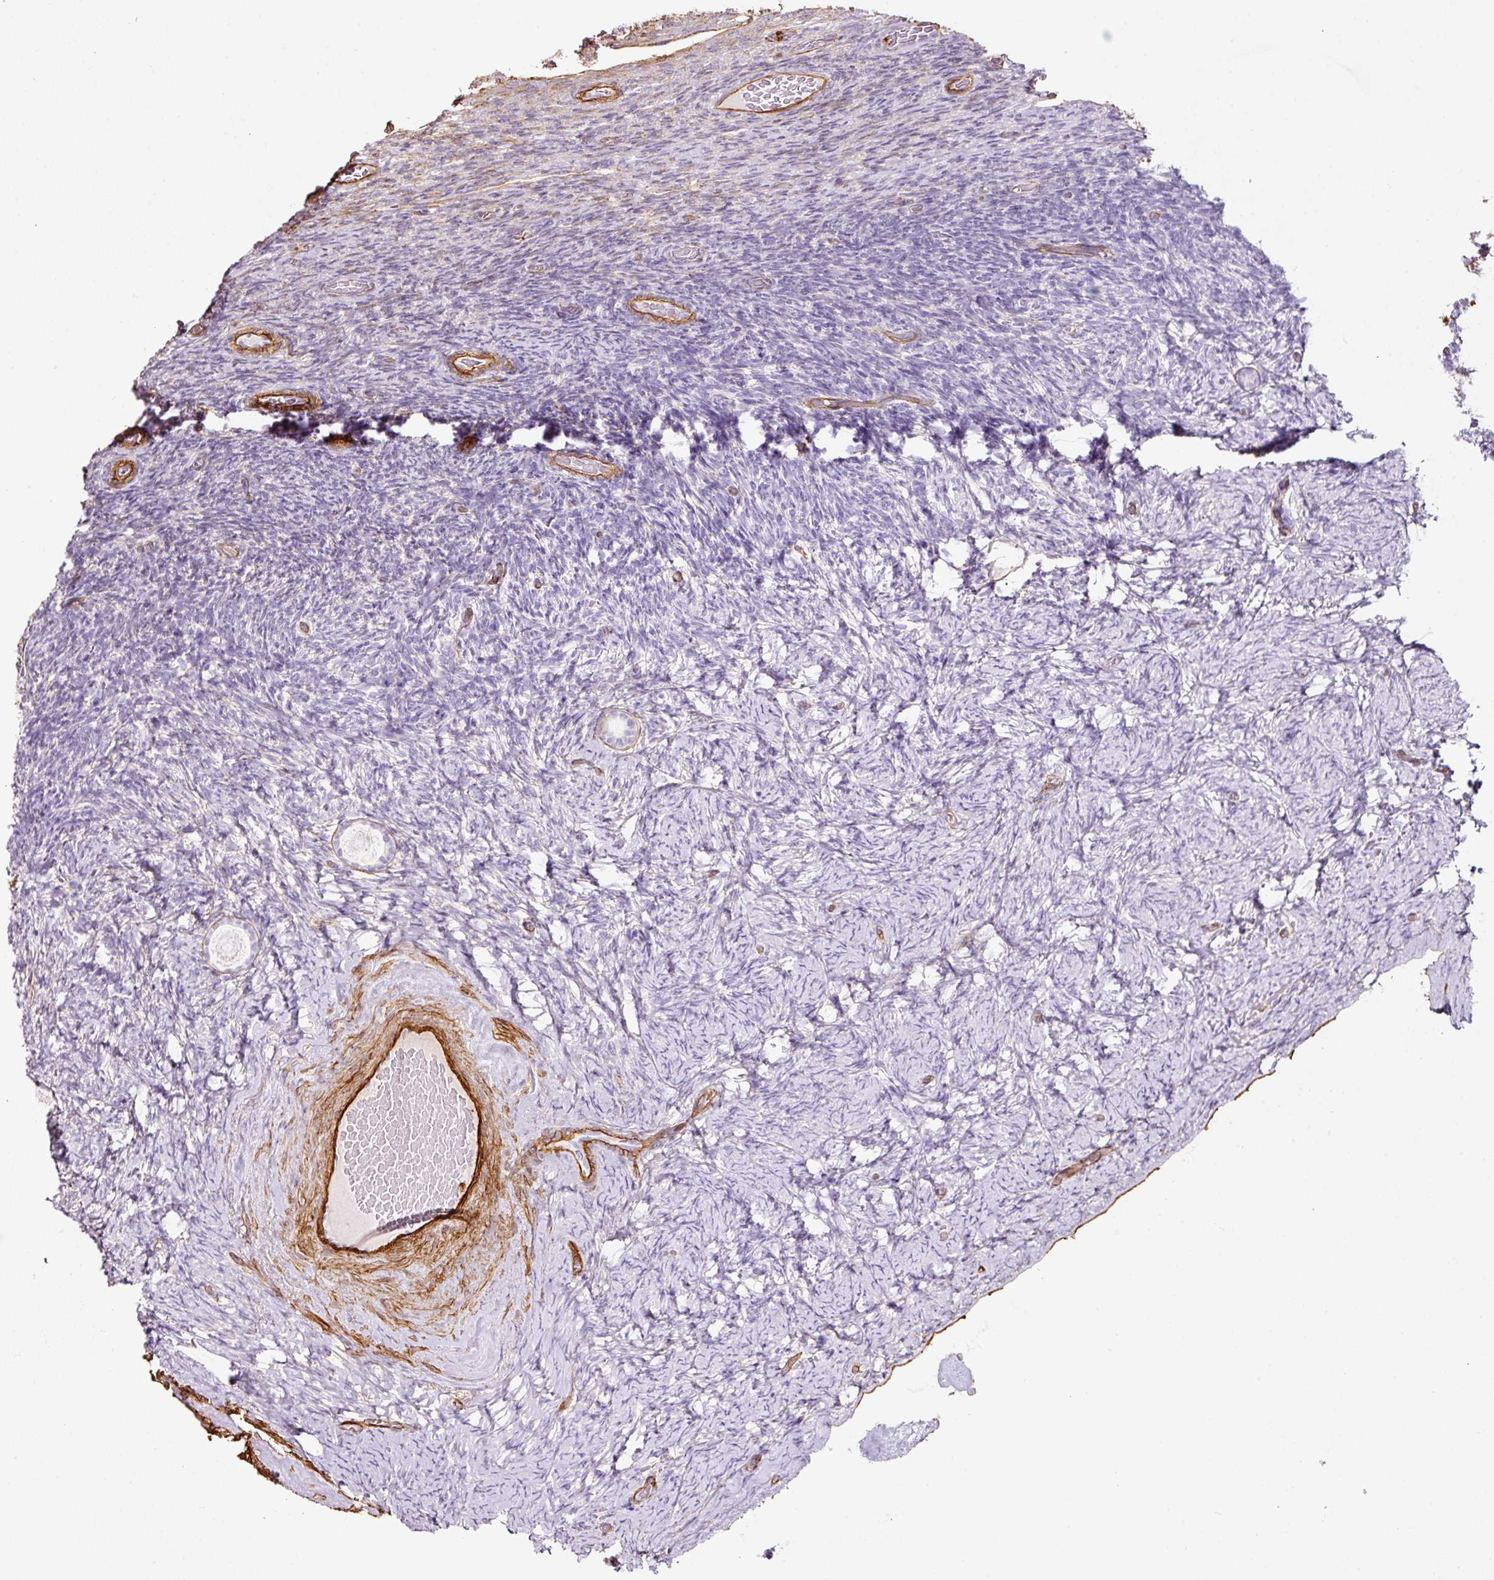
{"staining": {"intensity": "negative", "quantity": "none", "location": "none"}, "tissue": "ovary", "cell_type": "Follicle cells", "image_type": "normal", "snomed": [{"axis": "morphology", "description": "Normal tissue, NOS"}, {"axis": "topography", "description": "Ovary"}], "caption": "Follicle cells show no significant protein staining in normal ovary.", "gene": "LOXL4", "patient": {"sex": "female", "age": 34}}